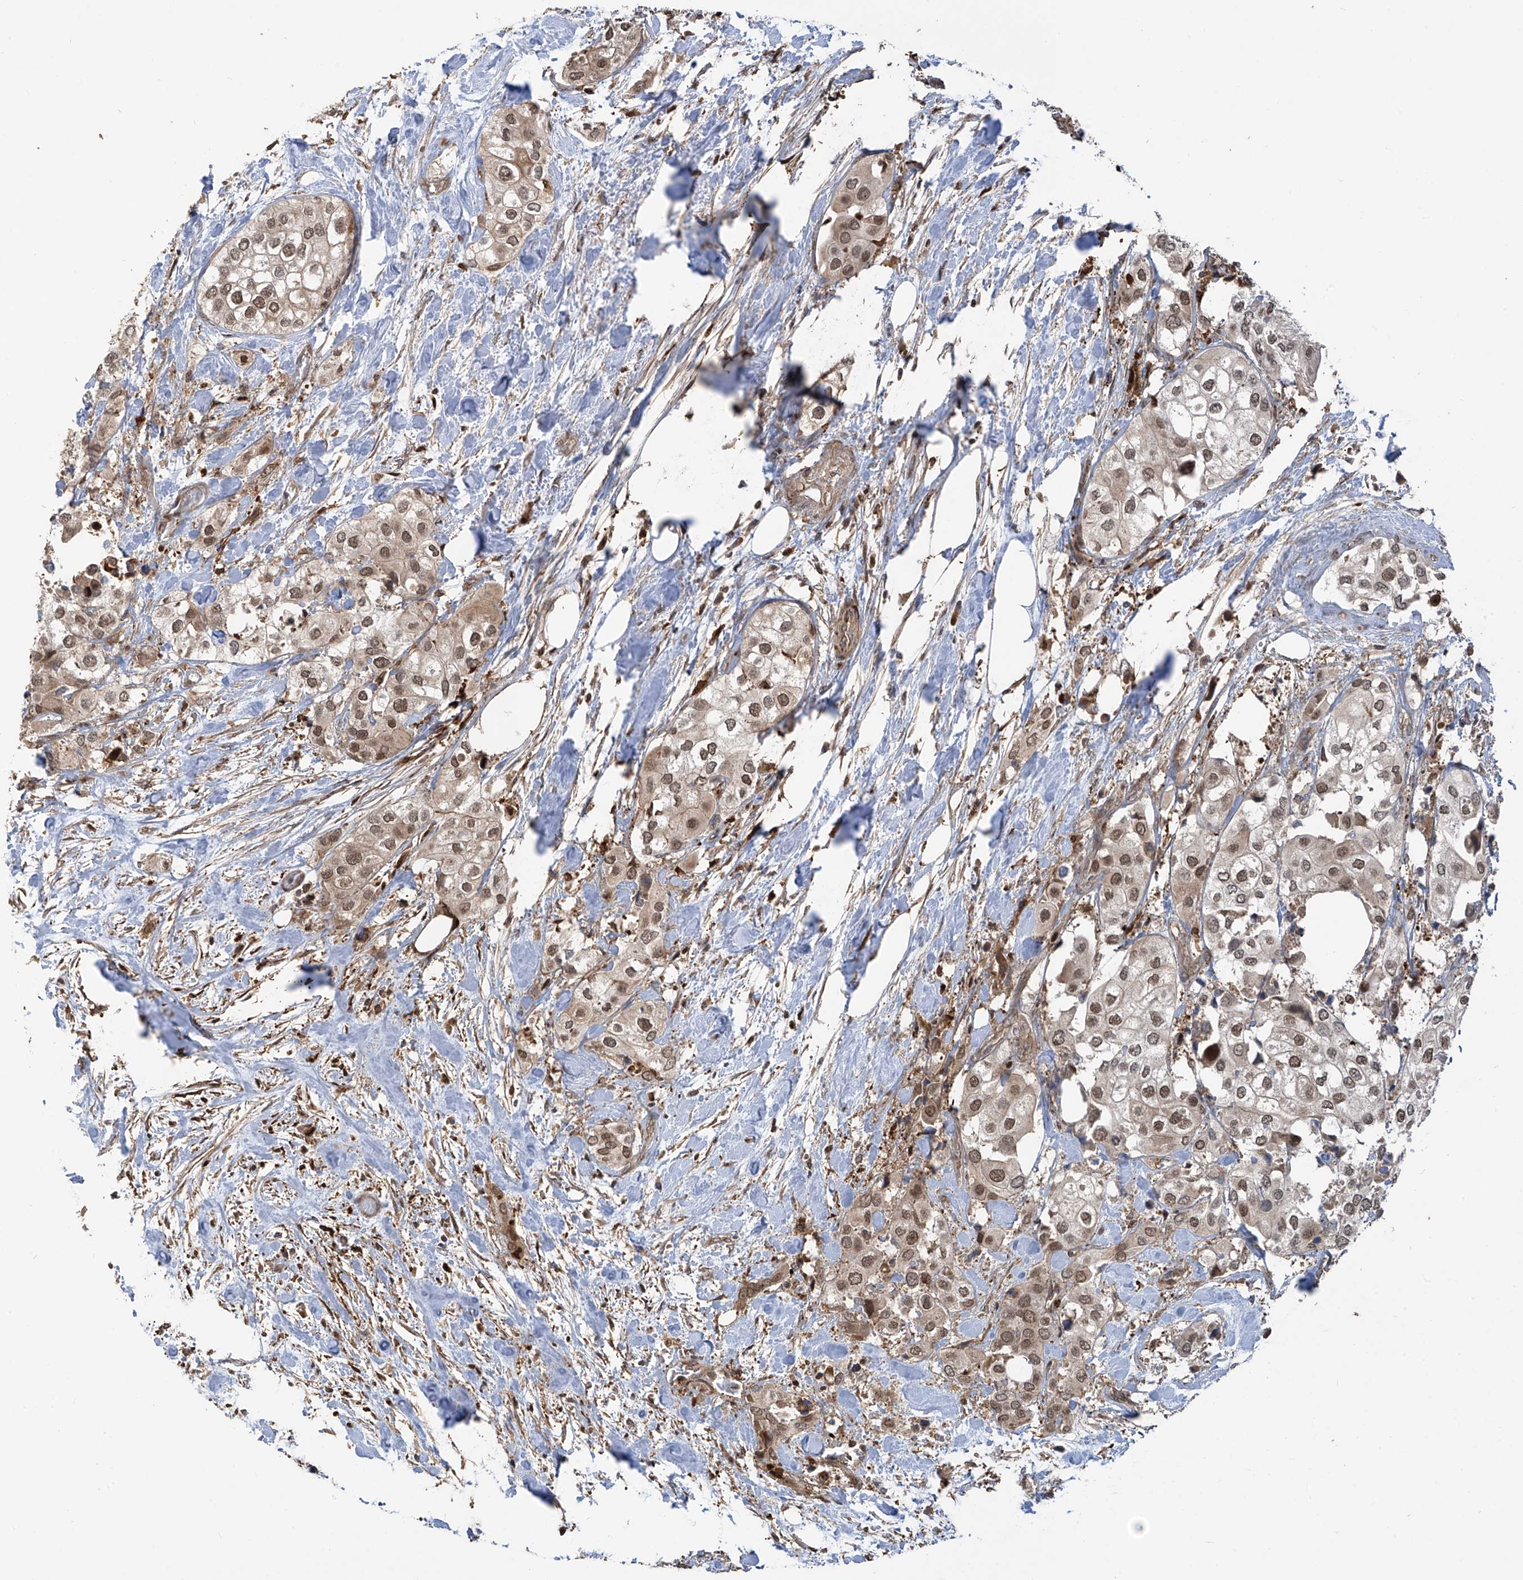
{"staining": {"intensity": "moderate", "quantity": ">75%", "location": "nuclear"}, "tissue": "urothelial cancer", "cell_type": "Tumor cells", "image_type": "cancer", "snomed": [{"axis": "morphology", "description": "Urothelial carcinoma, High grade"}, {"axis": "topography", "description": "Urinary bladder"}], "caption": "Protein expression analysis of human urothelial cancer reveals moderate nuclear positivity in about >75% of tumor cells.", "gene": "ATAD2B", "patient": {"sex": "male", "age": 64}}